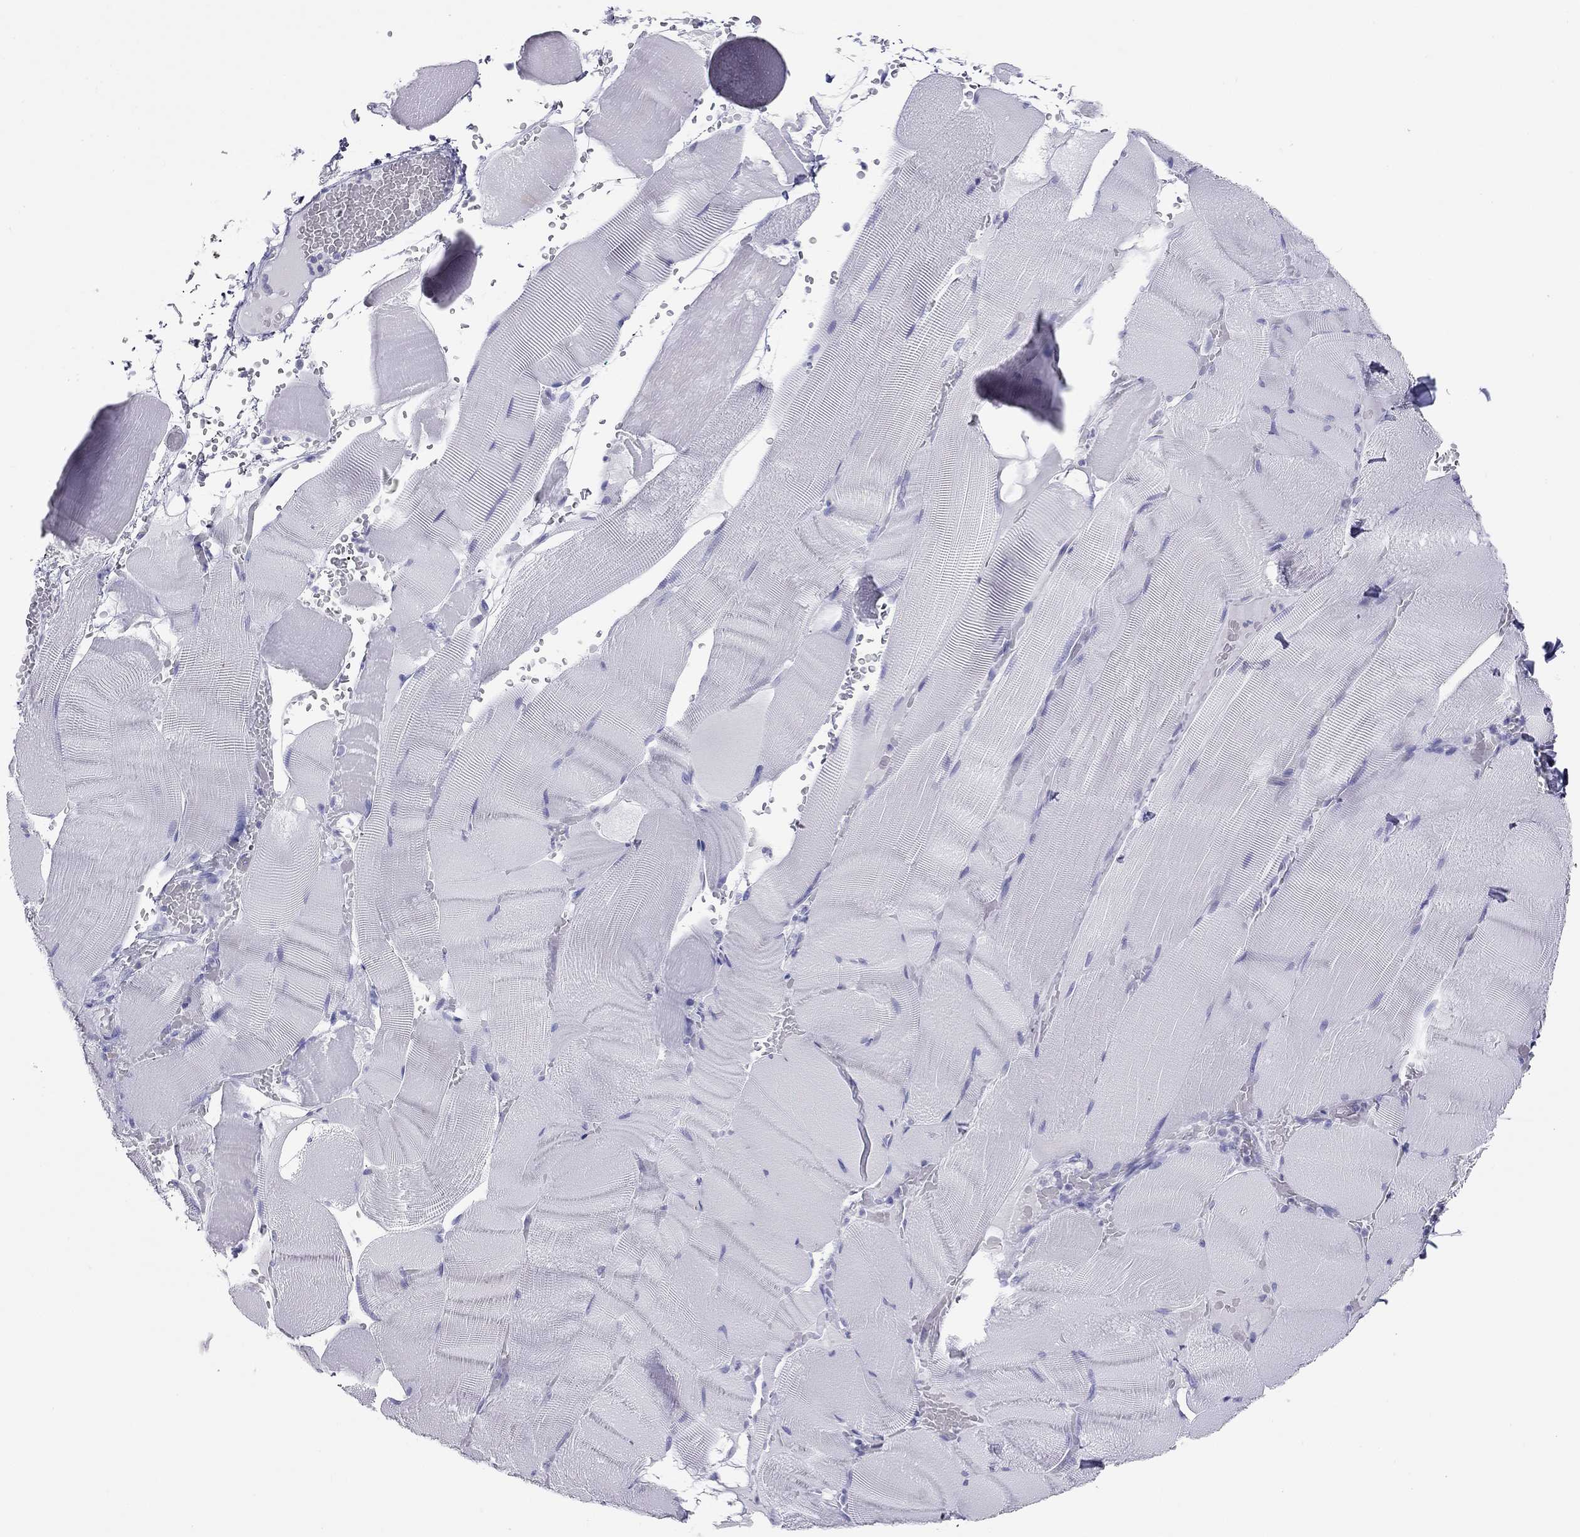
{"staining": {"intensity": "negative", "quantity": "none", "location": "none"}, "tissue": "skeletal muscle", "cell_type": "Myocytes", "image_type": "normal", "snomed": [{"axis": "morphology", "description": "Normal tissue, NOS"}, {"axis": "topography", "description": "Skeletal muscle"}], "caption": "Immunohistochemistry (IHC) of benign skeletal muscle exhibits no staining in myocytes.", "gene": "DPY19L2", "patient": {"sex": "male", "age": 56}}